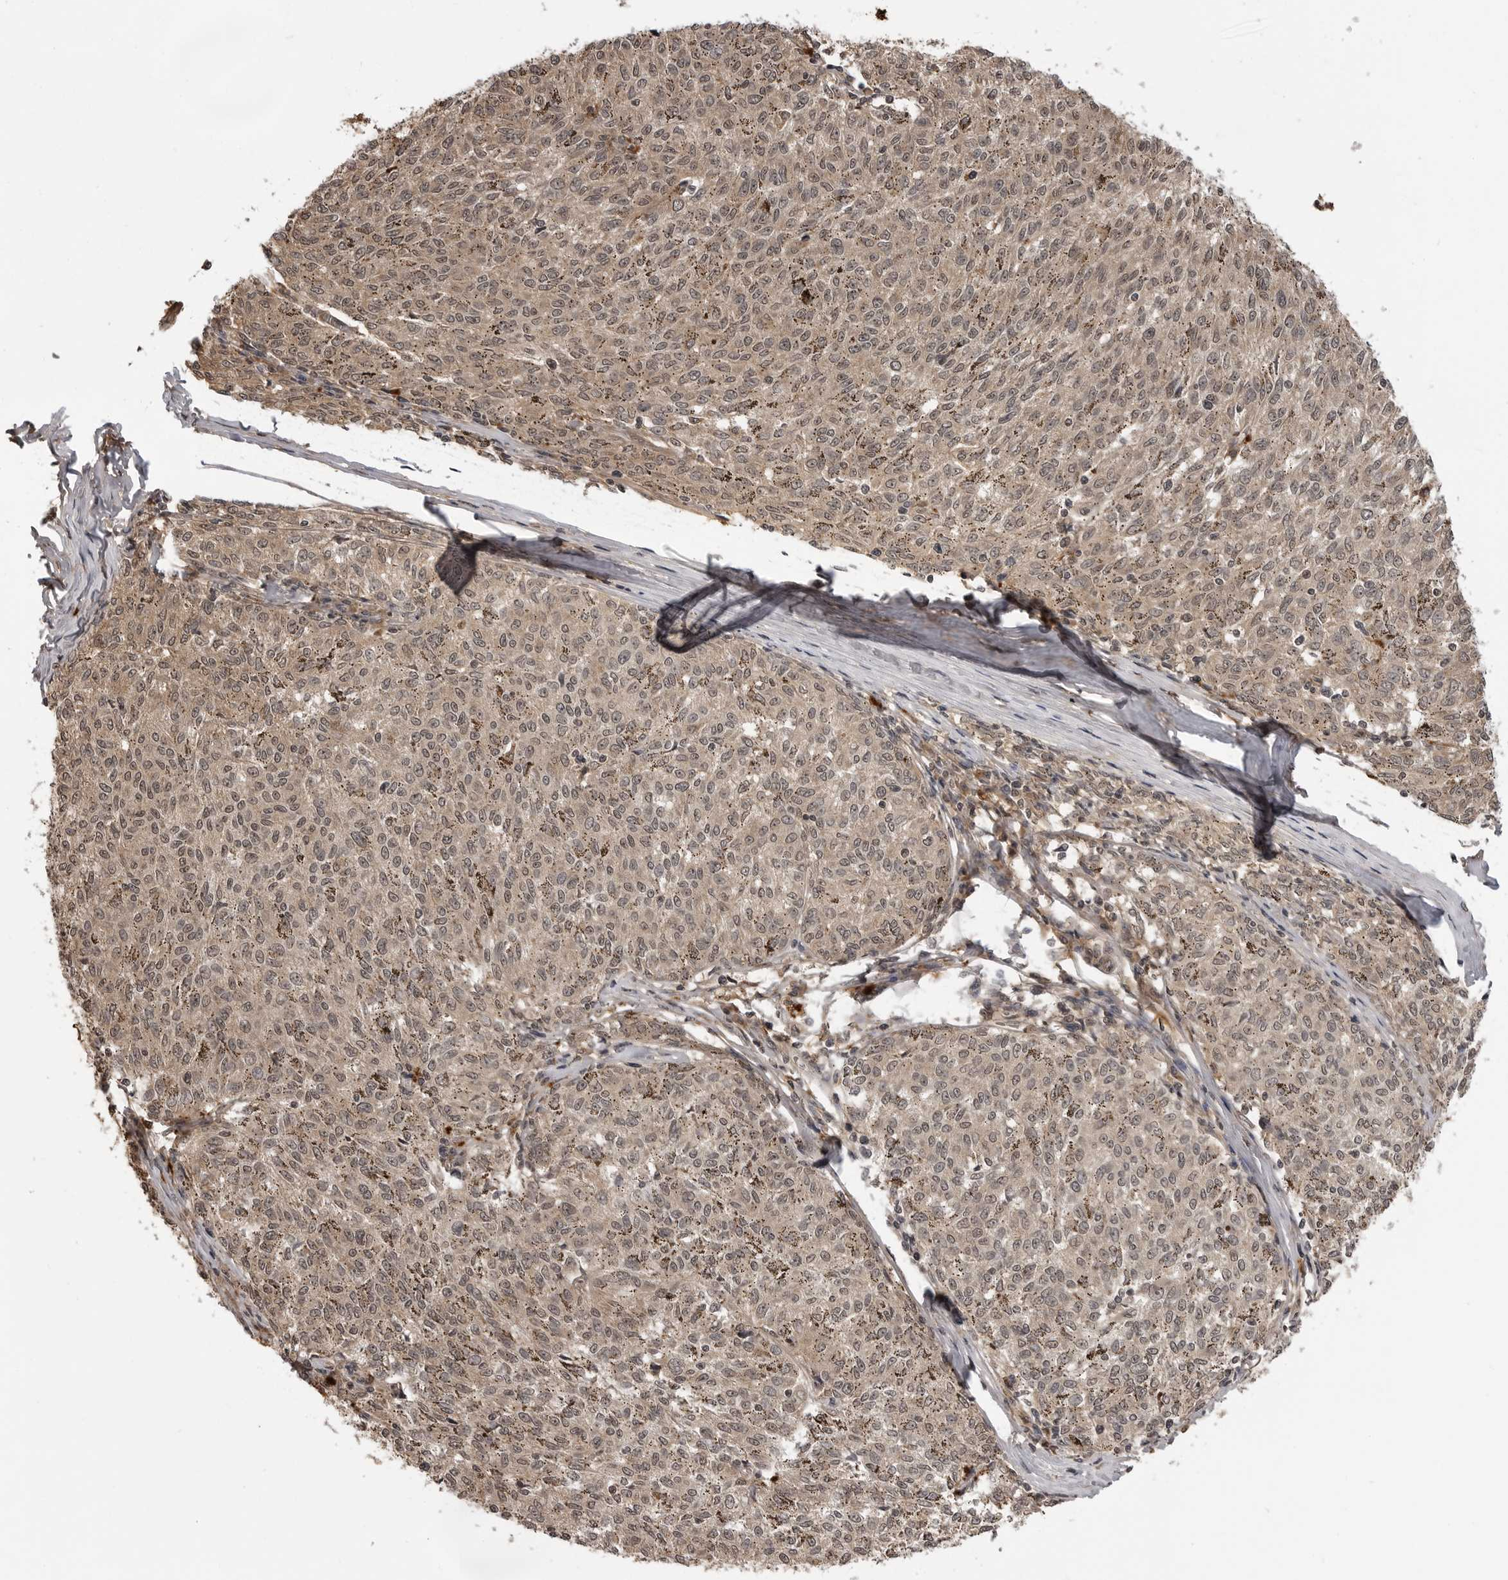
{"staining": {"intensity": "weak", "quantity": "25%-75%", "location": "cytoplasmic/membranous,nuclear"}, "tissue": "melanoma", "cell_type": "Tumor cells", "image_type": "cancer", "snomed": [{"axis": "morphology", "description": "Malignant melanoma, NOS"}, {"axis": "topography", "description": "Skin"}], "caption": "Protein expression by immunohistochemistry reveals weak cytoplasmic/membranous and nuclear positivity in approximately 25%-75% of tumor cells in melanoma.", "gene": "IL24", "patient": {"sex": "female", "age": 72}}